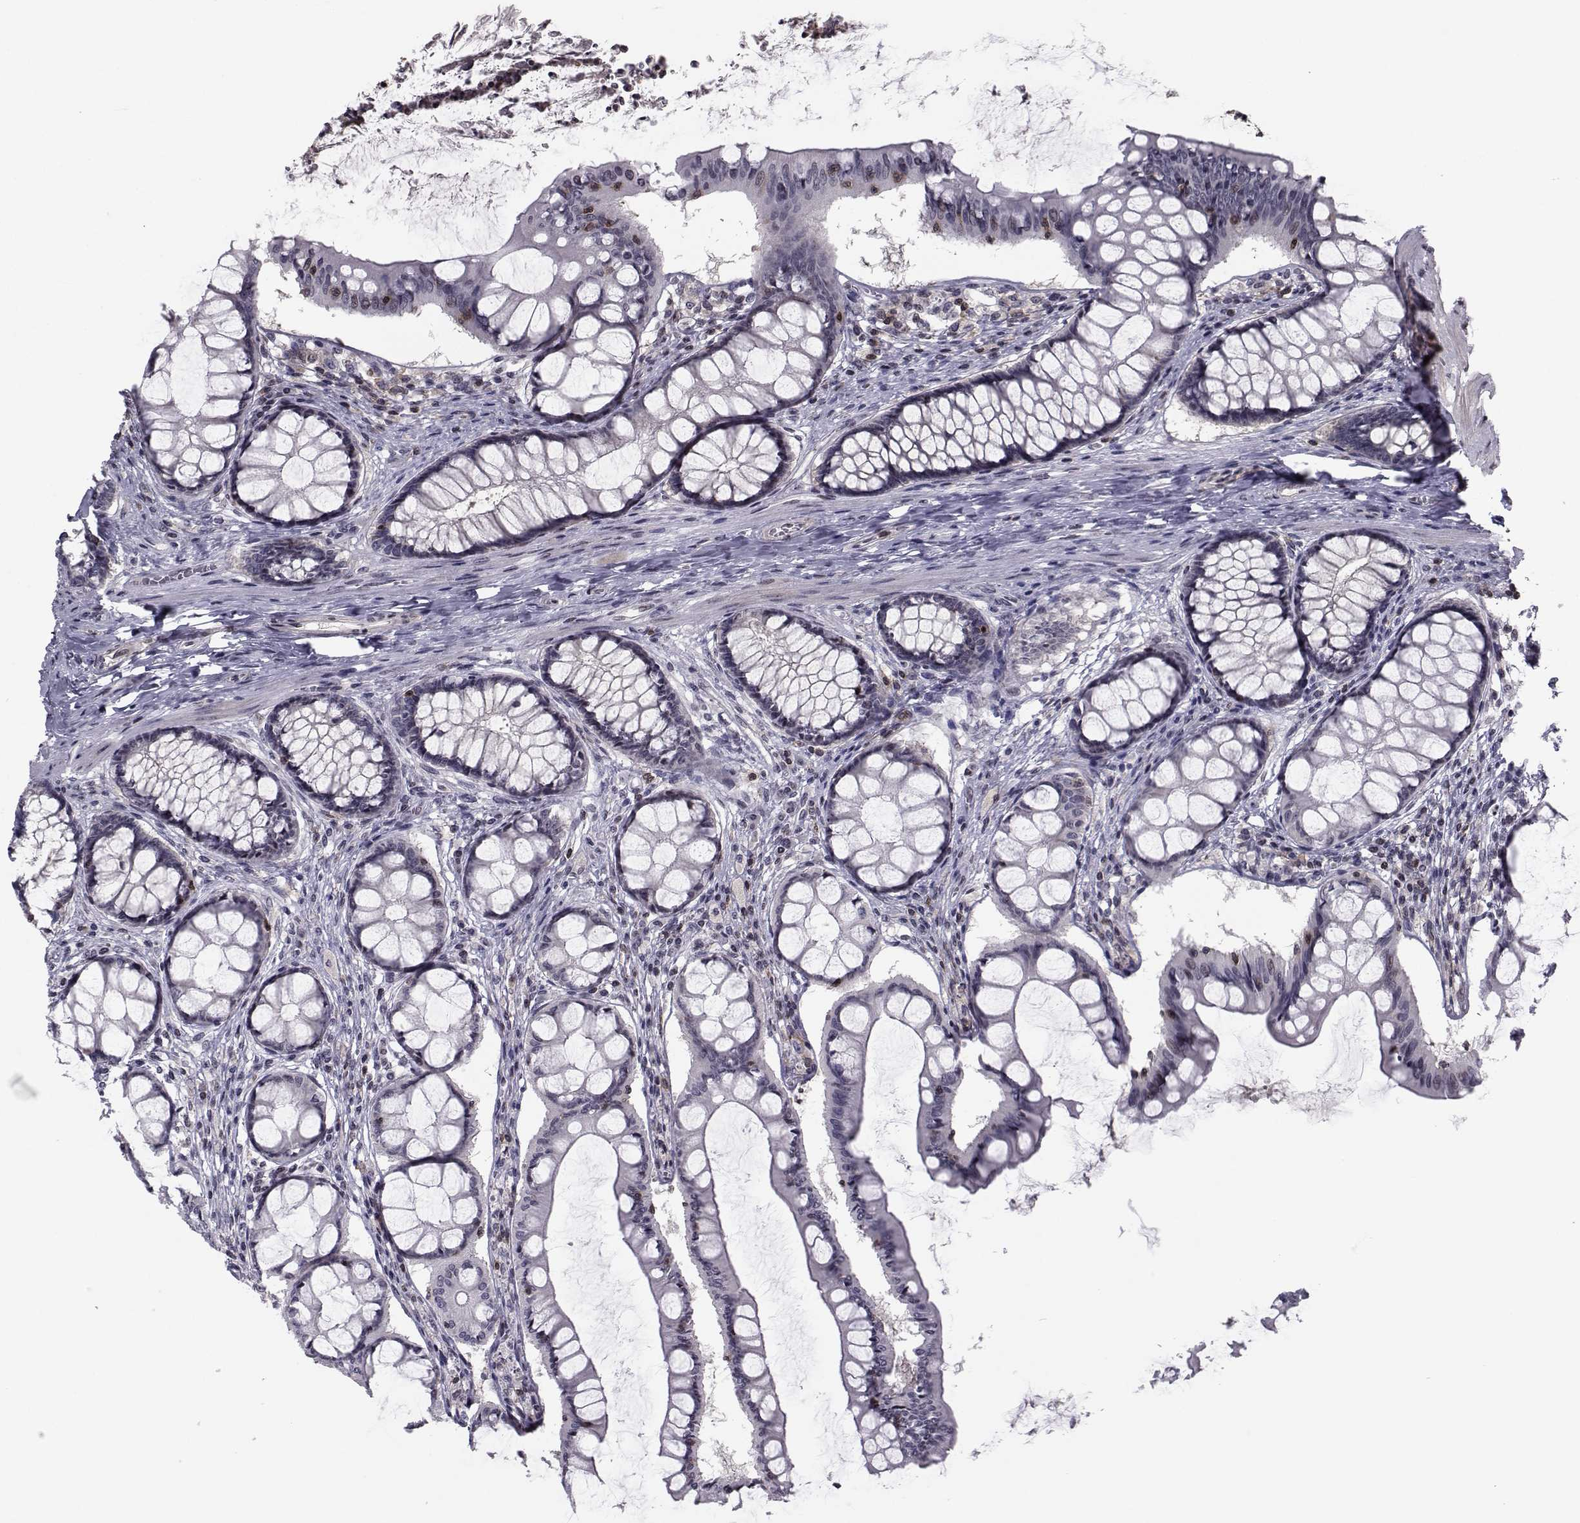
{"staining": {"intensity": "negative", "quantity": "none", "location": "none"}, "tissue": "colon", "cell_type": "Endothelial cells", "image_type": "normal", "snomed": [{"axis": "morphology", "description": "Normal tissue, NOS"}, {"axis": "topography", "description": "Colon"}], "caption": "Immunohistochemistry (IHC) image of benign colon: human colon stained with DAB shows no significant protein positivity in endothelial cells. (DAB (3,3'-diaminobenzidine) immunohistochemistry visualized using brightfield microscopy, high magnification).", "gene": "PCP4L1", "patient": {"sex": "female", "age": 65}}